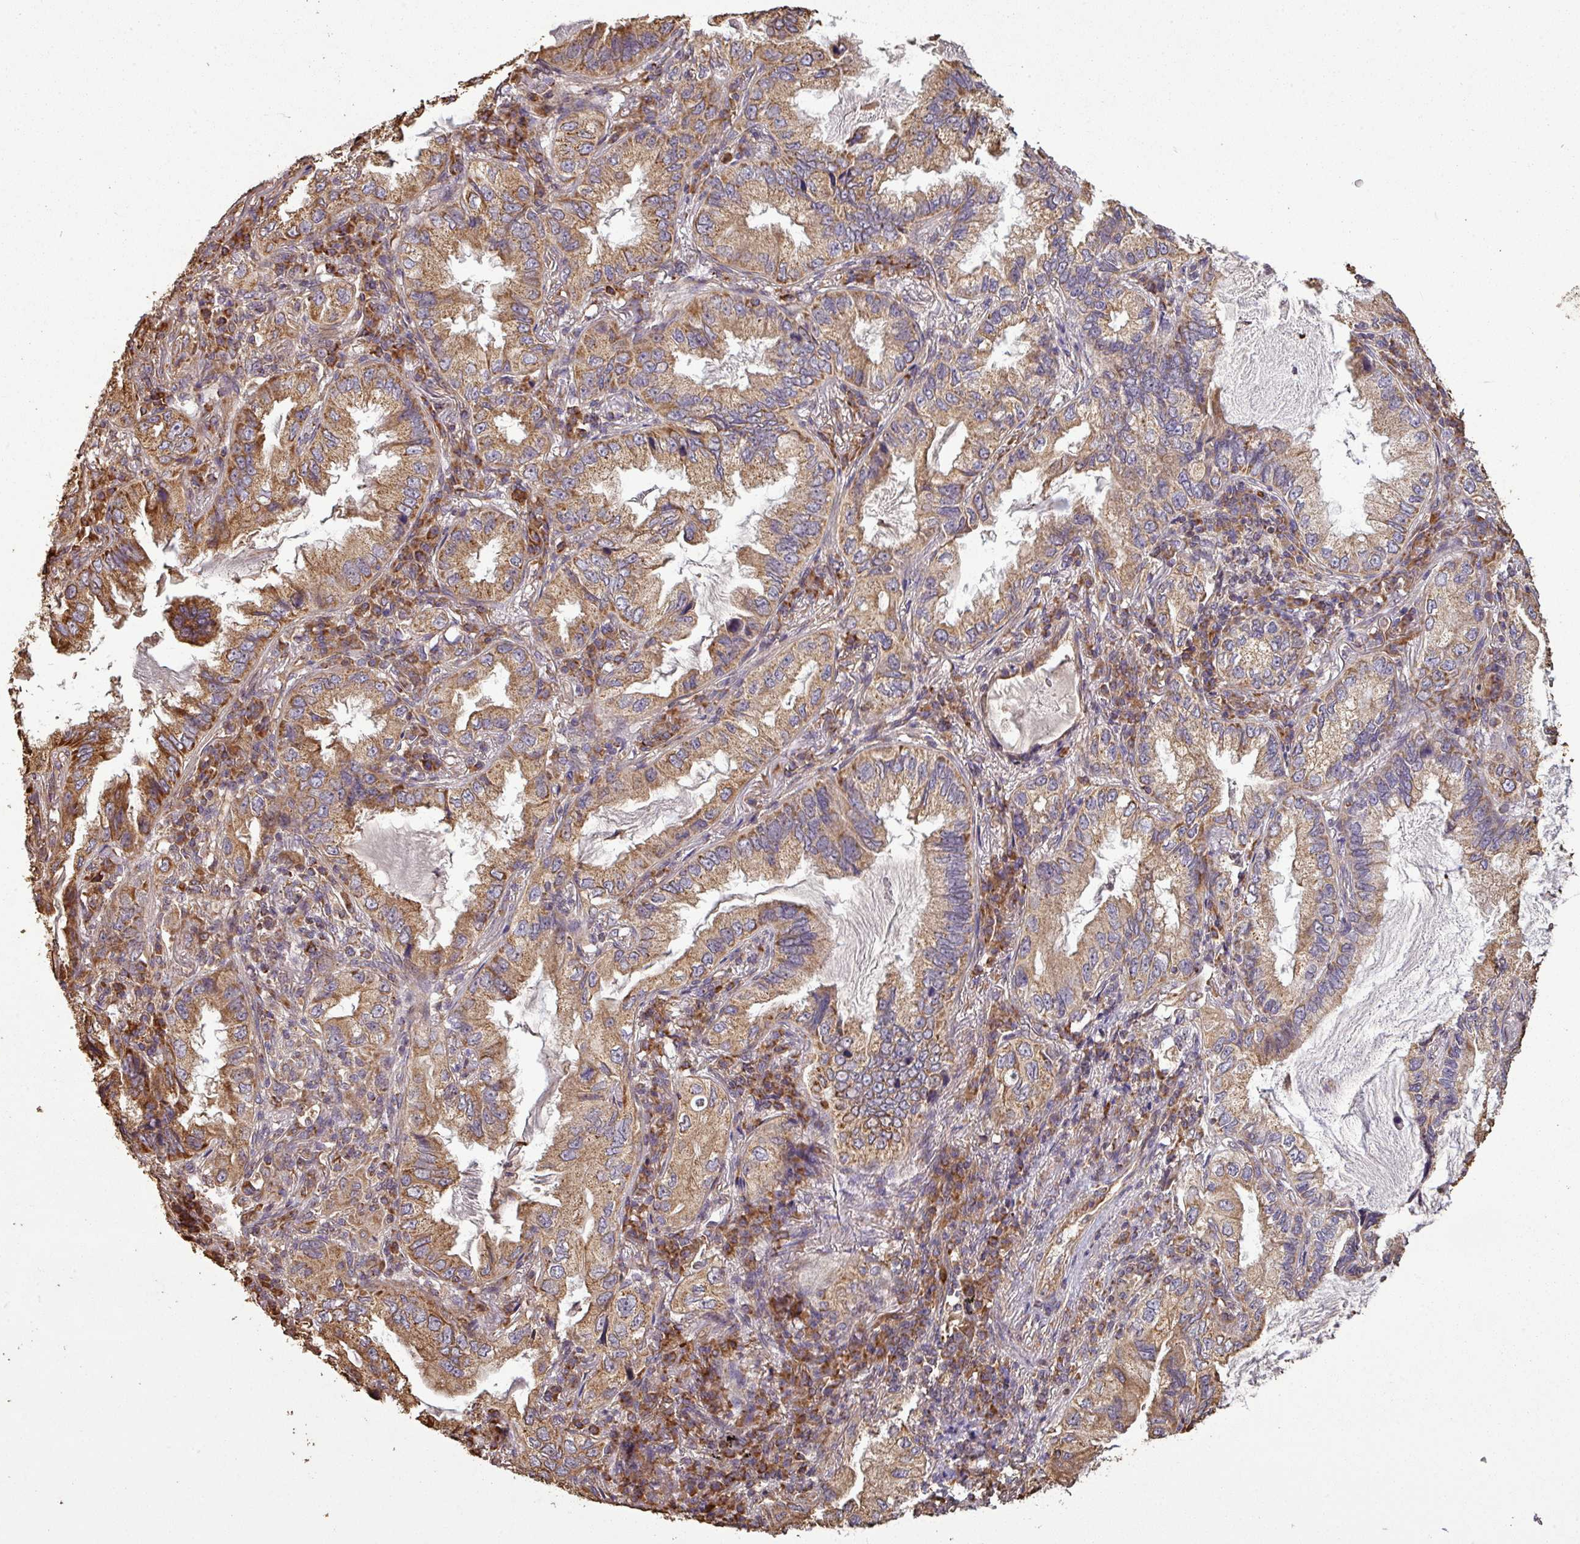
{"staining": {"intensity": "moderate", "quantity": ">75%", "location": "cytoplasmic/membranous"}, "tissue": "lung cancer", "cell_type": "Tumor cells", "image_type": "cancer", "snomed": [{"axis": "morphology", "description": "Adenocarcinoma, NOS"}, {"axis": "topography", "description": "Lung"}], "caption": "High-magnification brightfield microscopy of lung cancer (adenocarcinoma) stained with DAB (3,3'-diaminobenzidine) (brown) and counterstained with hematoxylin (blue). tumor cells exhibit moderate cytoplasmic/membranous staining is identified in approximately>75% of cells. (DAB (3,3'-diaminobenzidine) IHC, brown staining for protein, blue staining for nuclei).", "gene": "PLEKHM1", "patient": {"sex": "female", "age": 69}}